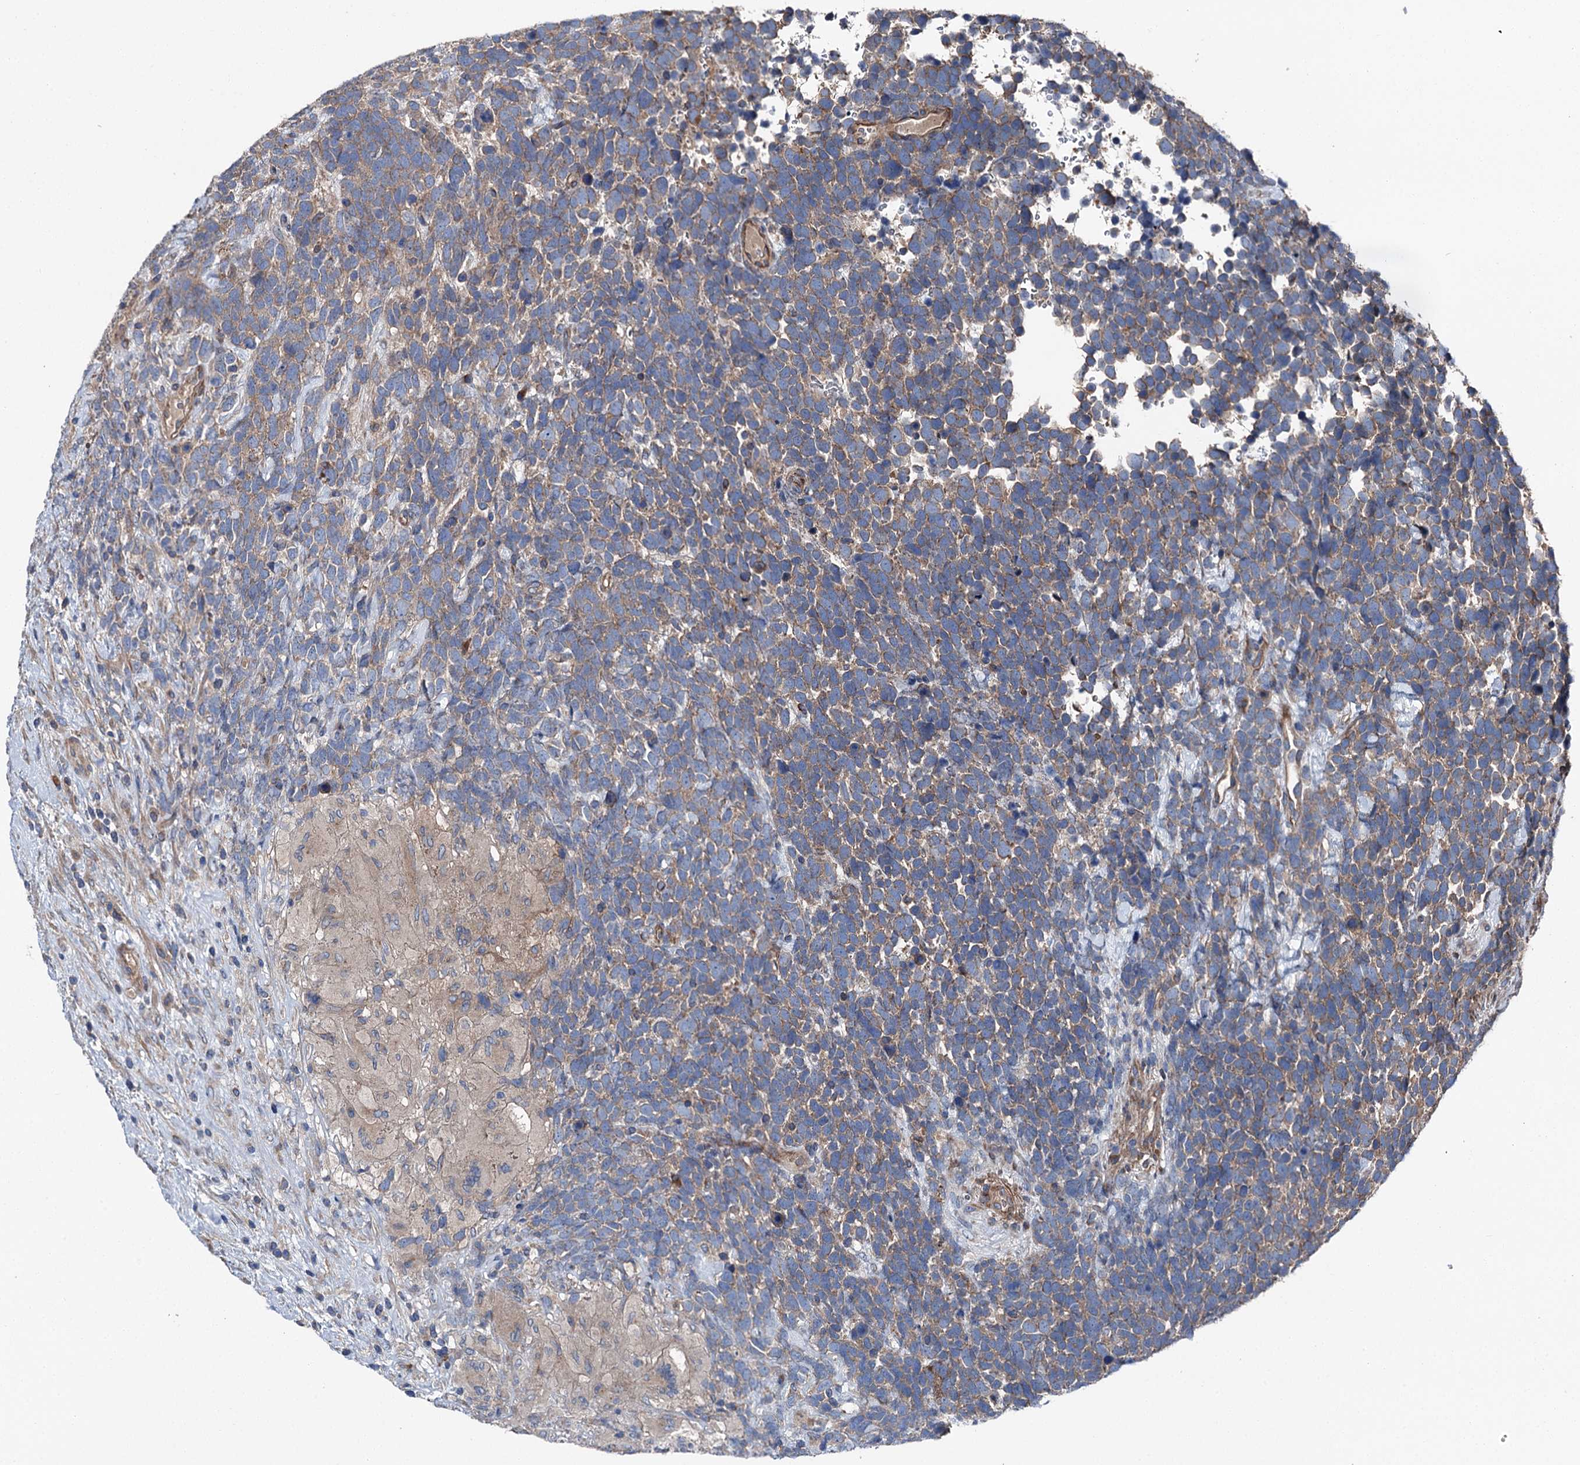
{"staining": {"intensity": "weak", "quantity": "25%-75%", "location": "cytoplasmic/membranous"}, "tissue": "urothelial cancer", "cell_type": "Tumor cells", "image_type": "cancer", "snomed": [{"axis": "morphology", "description": "Urothelial carcinoma, High grade"}, {"axis": "topography", "description": "Urinary bladder"}], "caption": "Weak cytoplasmic/membranous protein positivity is present in approximately 25%-75% of tumor cells in urothelial cancer. The staining is performed using DAB (3,3'-diaminobenzidine) brown chromogen to label protein expression. The nuclei are counter-stained blue using hematoxylin.", "gene": "SLC22A25", "patient": {"sex": "female", "age": 82}}